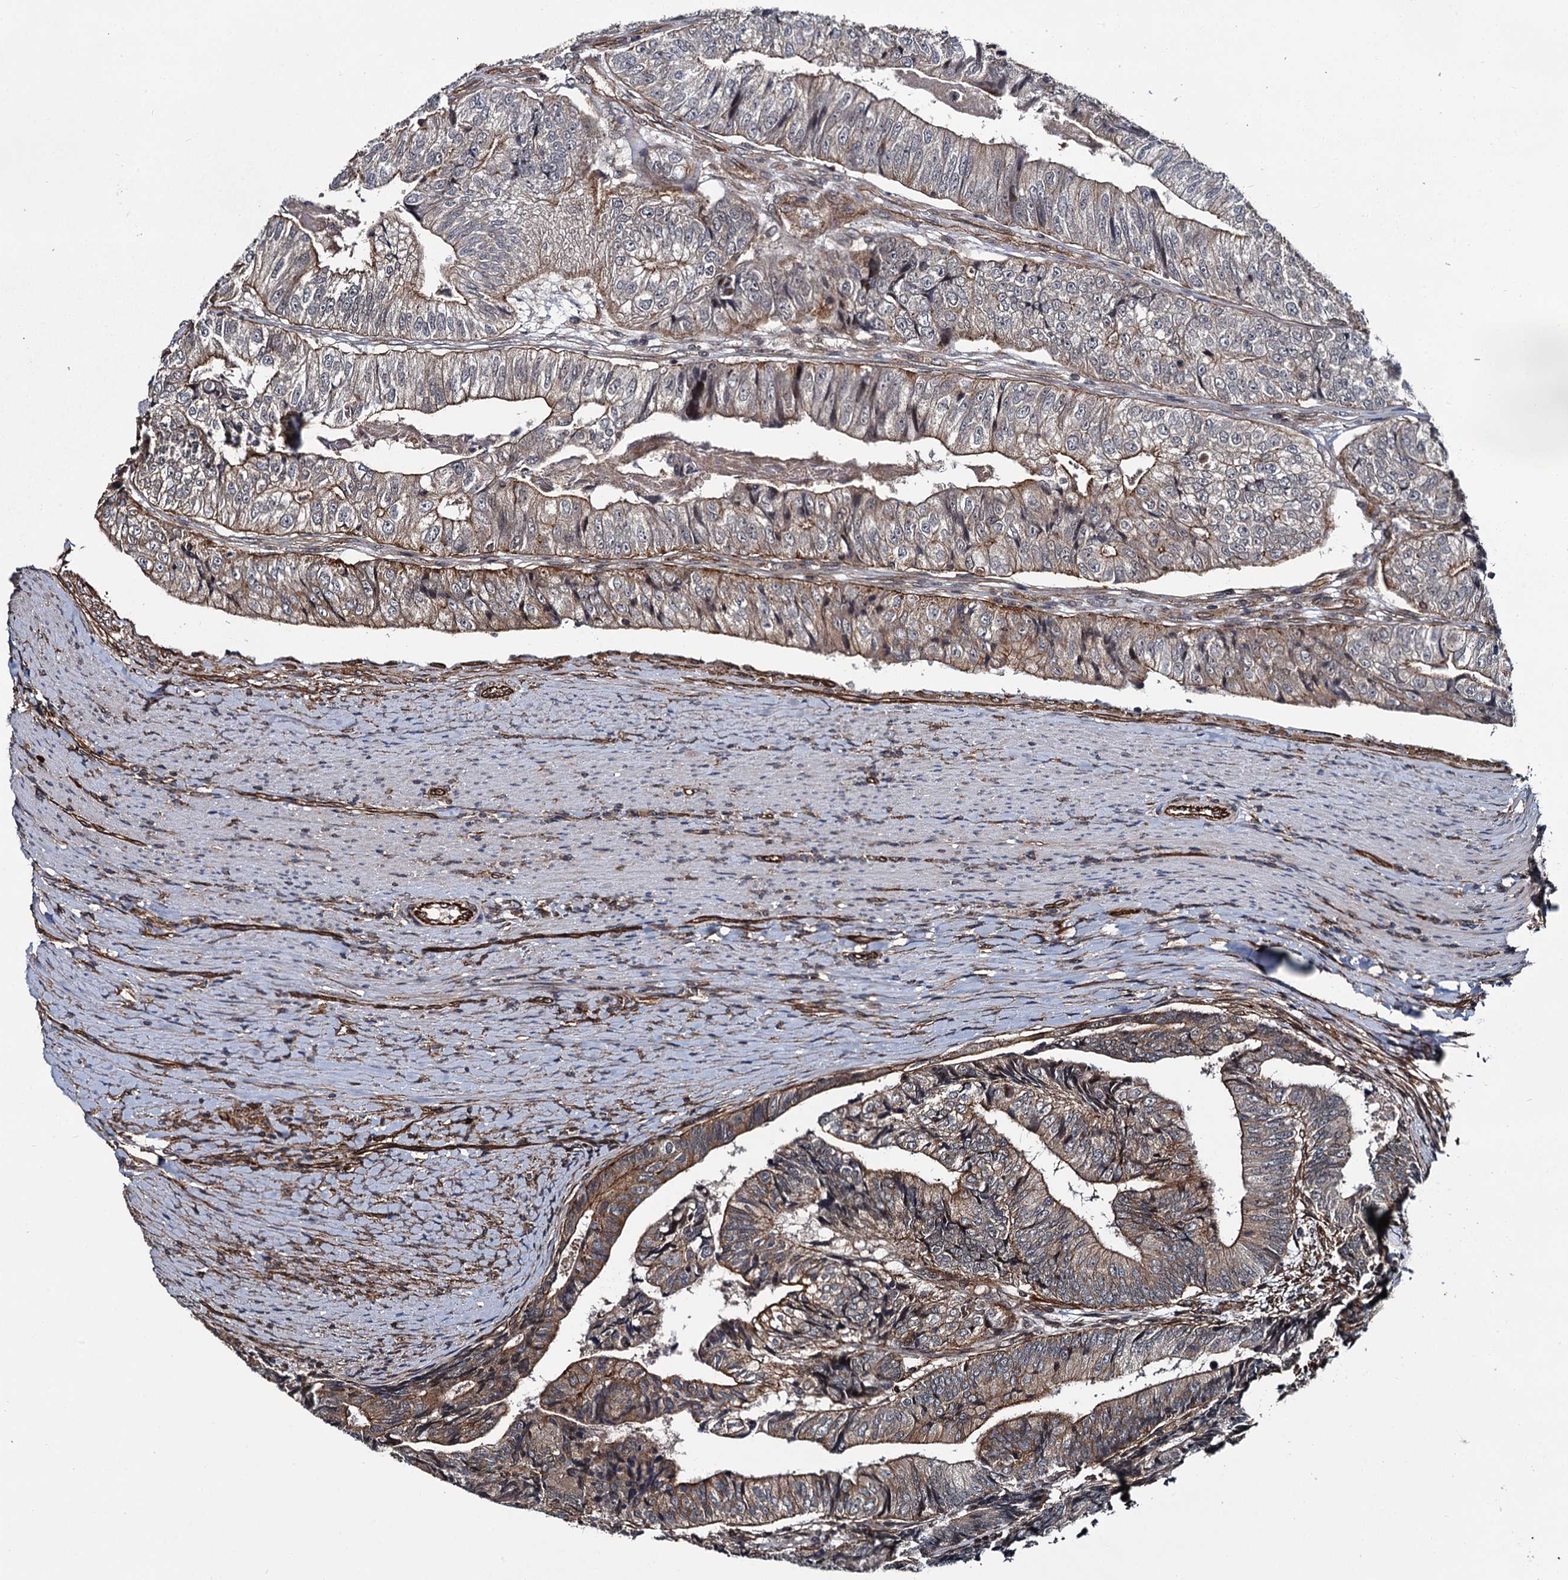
{"staining": {"intensity": "weak", "quantity": ">75%", "location": "cytoplasmic/membranous"}, "tissue": "colorectal cancer", "cell_type": "Tumor cells", "image_type": "cancer", "snomed": [{"axis": "morphology", "description": "Adenocarcinoma, NOS"}, {"axis": "topography", "description": "Colon"}], "caption": "Immunohistochemistry (DAB) staining of adenocarcinoma (colorectal) demonstrates weak cytoplasmic/membranous protein staining in about >75% of tumor cells. (DAB IHC, brown staining for protein, blue staining for nuclei).", "gene": "ZFYVE19", "patient": {"sex": "female", "age": 67}}